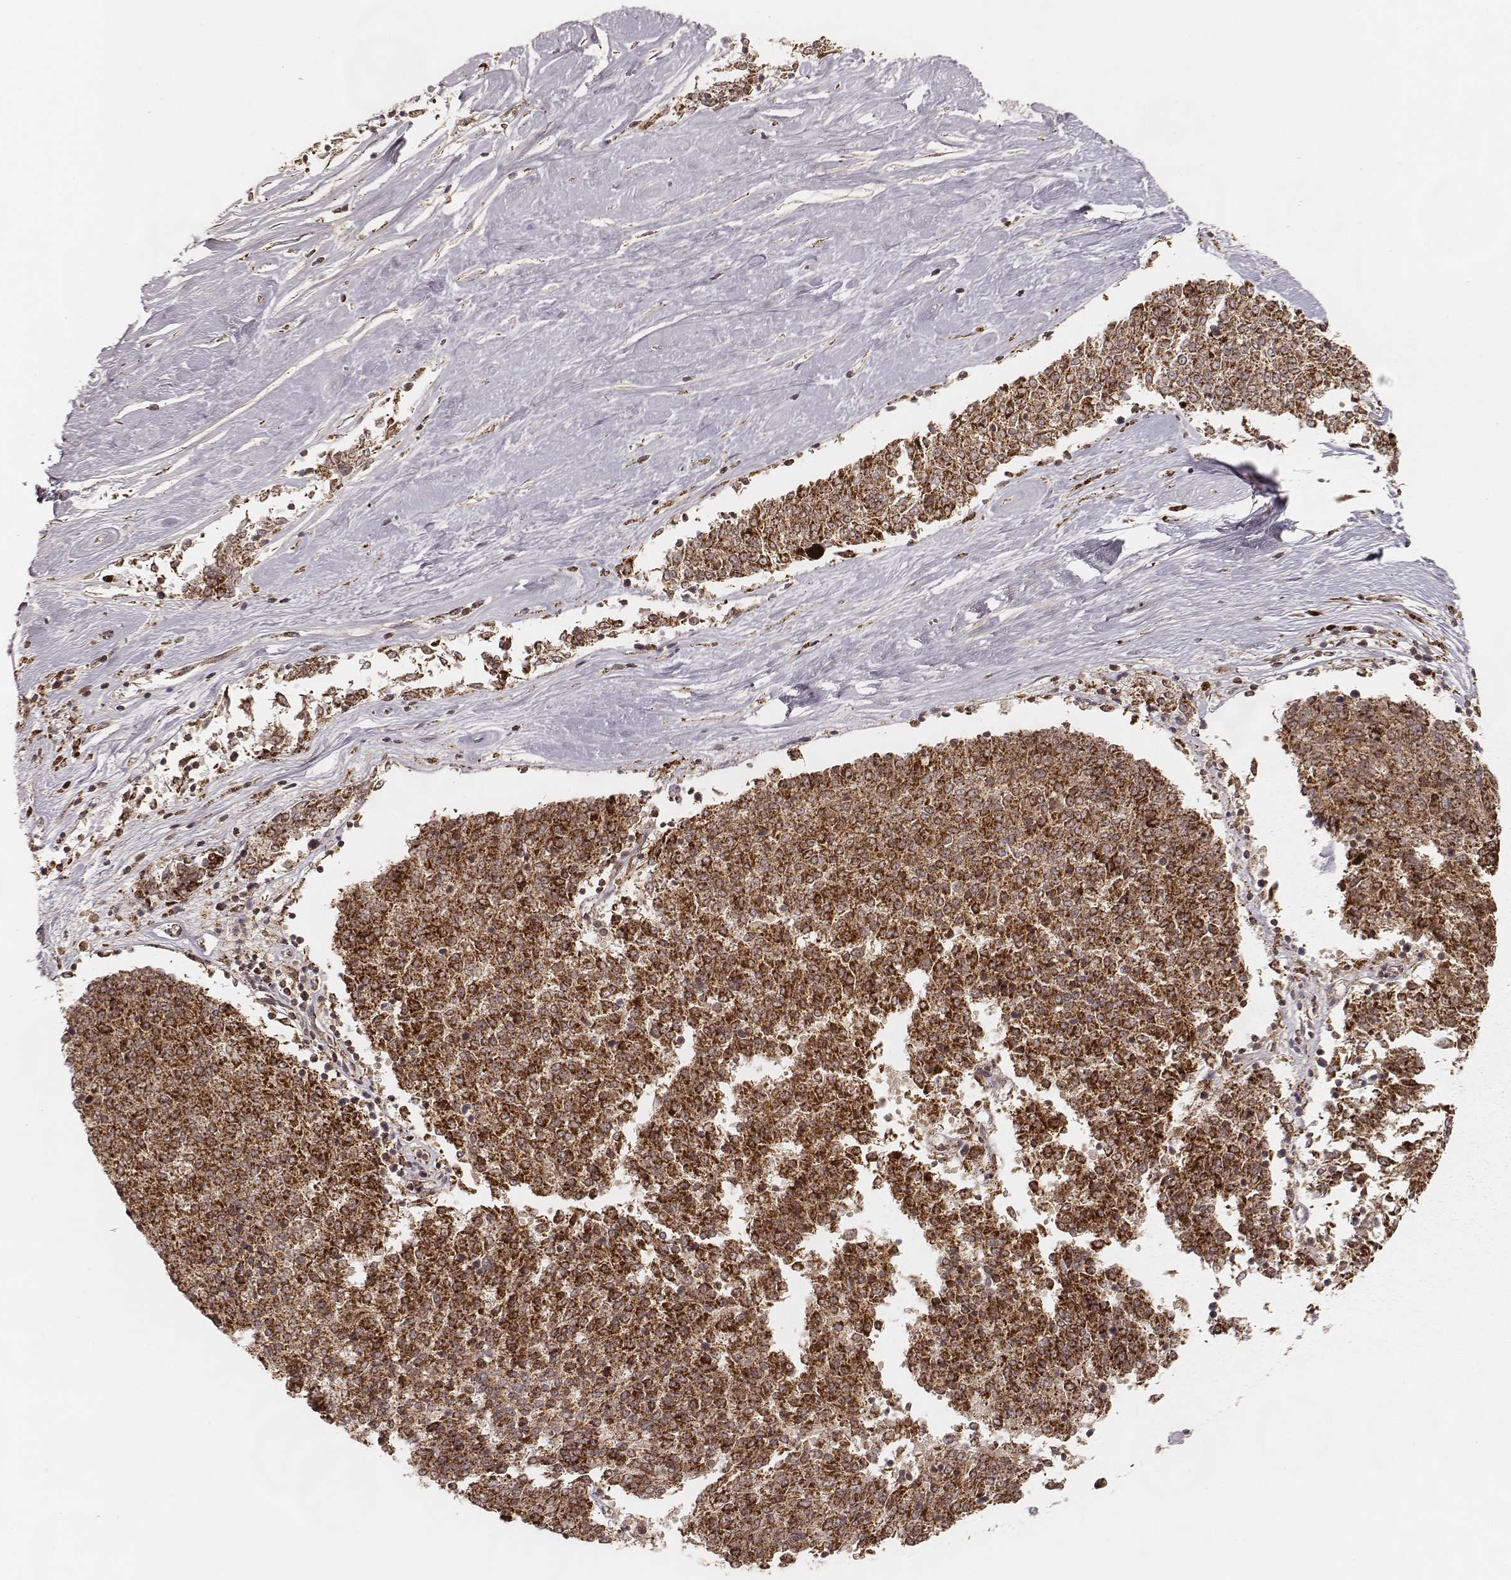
{"staining": {"intensity": "strong", "quantity": ">75%", "location": "cytoplasmic/membranous"}, "tissue": "melanoma", "cell_type": "Tumor cells", "image_type": "cancer", "snomed": [{"axis": "morphology", "description": "Malignant melanoma, NOS"}, {"axis": "topography", "description": "Skin"}], "caption": "Immunohistochemical staining of human melanoma demonstrates high levels of strong cytoplasmic/membranous protein expression in approximately >75% of tumor cells.", "gene": "CS", "patient": {"sex": "female", "age": 72}}